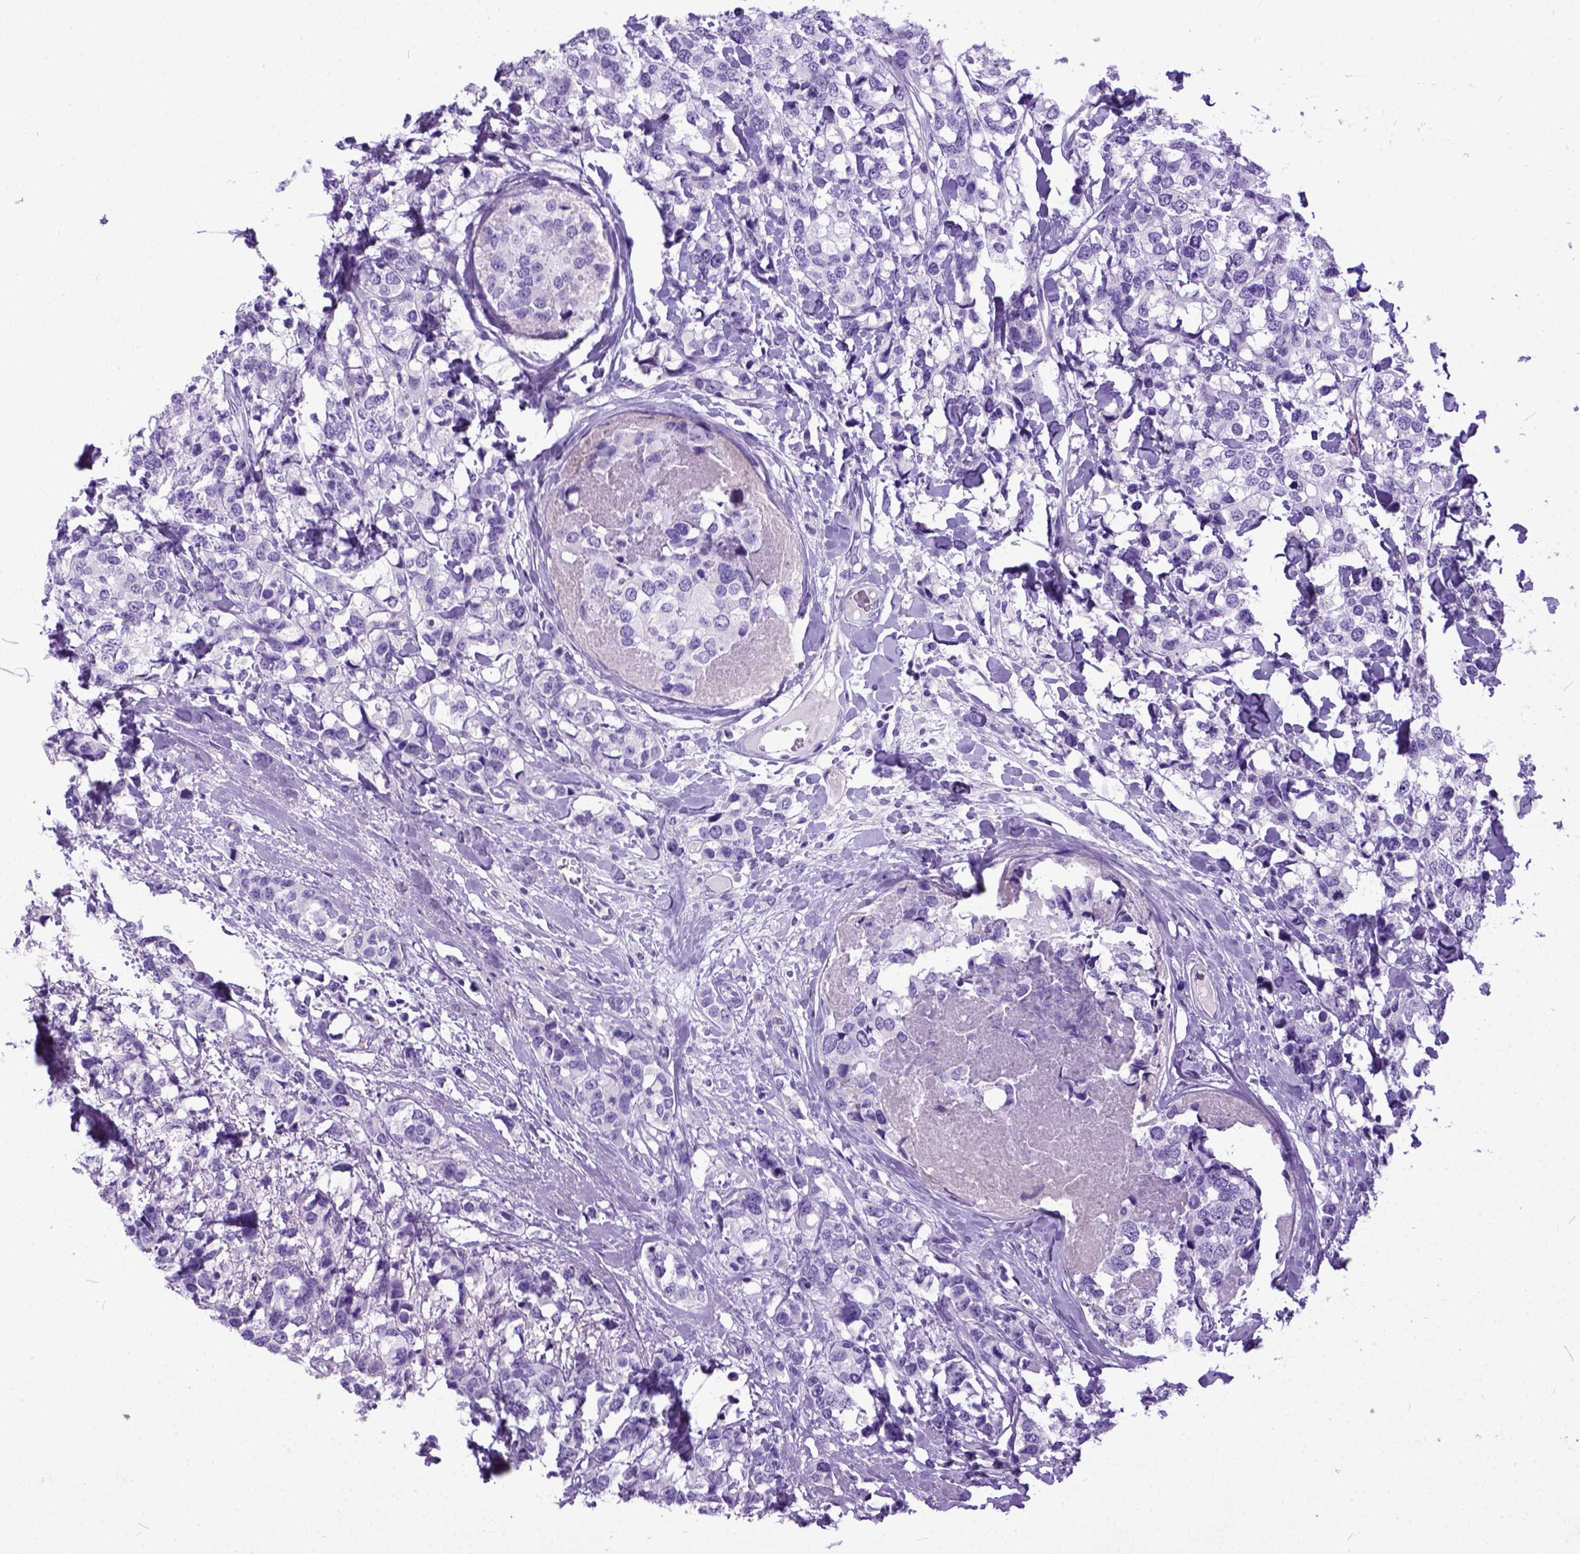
{"staining": {"intensity": "negative", "quantity": "none", "location": "none"}, "tissue": "breast cancer", "cell_type": "Tumor cells", "image_type": "cancer", "snomed": [{"axis": "morphology", "description": "Lobular carcinoma"}, {"axis": "topography", "description": "Breast"}], "caption": "This photomicrograph is of lobular carcinoma (breast) stained with IHC to label a protein in brown with the nuclei are counter-stained blue. There is no staining in tumor cells.", "gene": "IGF2", "patient": {"sex": "female", "age": 59}}